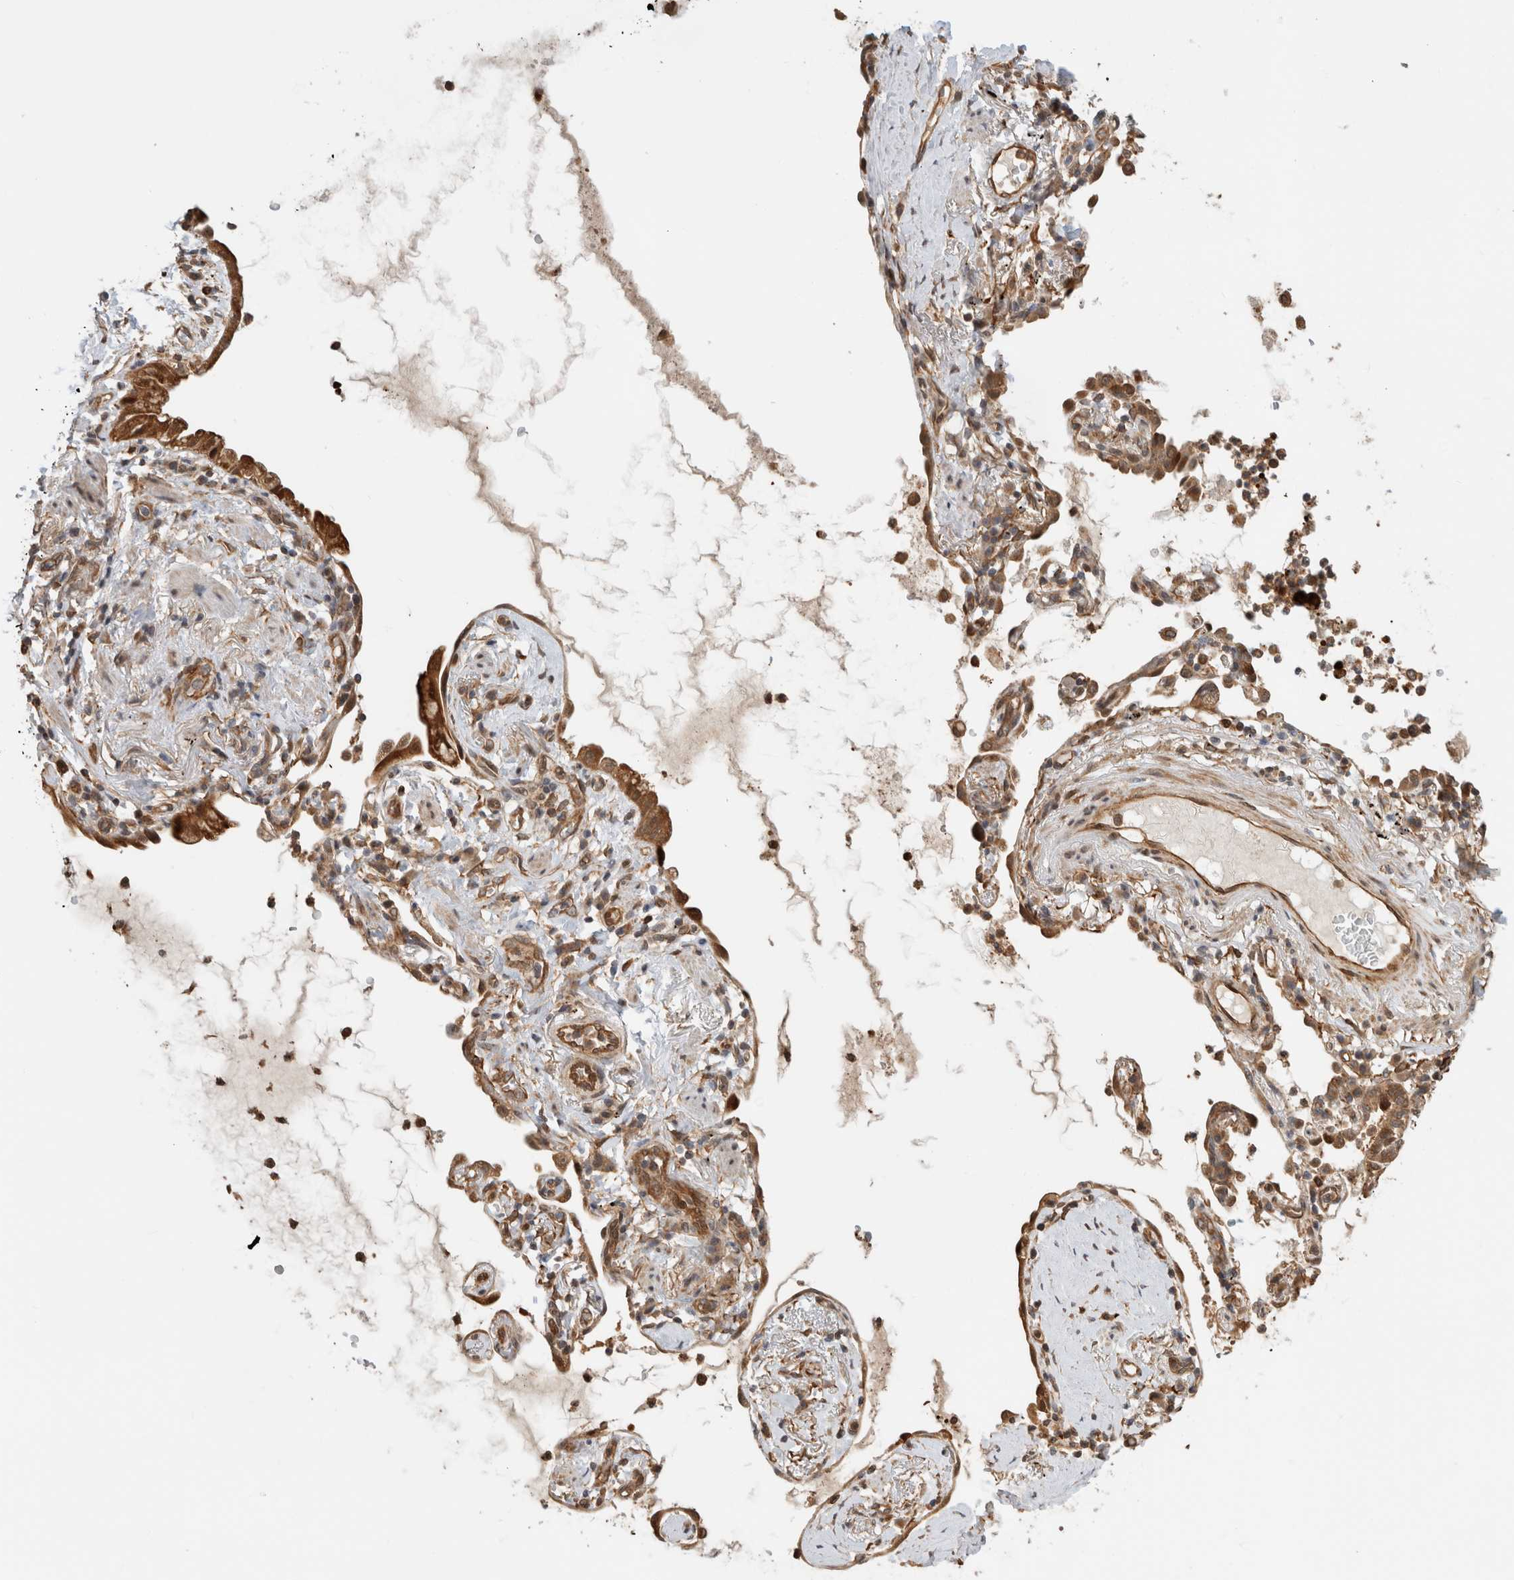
{"staining": {"intensity": "moderate", "quantity": ">75%", "location": "cytoplasmic/membranous"}, "tissue": "lung cancer", "cell_type": "Tumor cells", "image_type": "cancer", "snomed": [{"axis": "morphology", "description": "Adenocarcinoma, NOS"}, {"axis": "topography", "description": "Lung"}], "caption": "About >75% of tumor cells in lung cancer display moderate cytoplasmic/membranous protein staining as visualized by brown immunohistochemical staining.", "gene": "OTUD6B", "patient": {"sex": "female", "age": 70}}